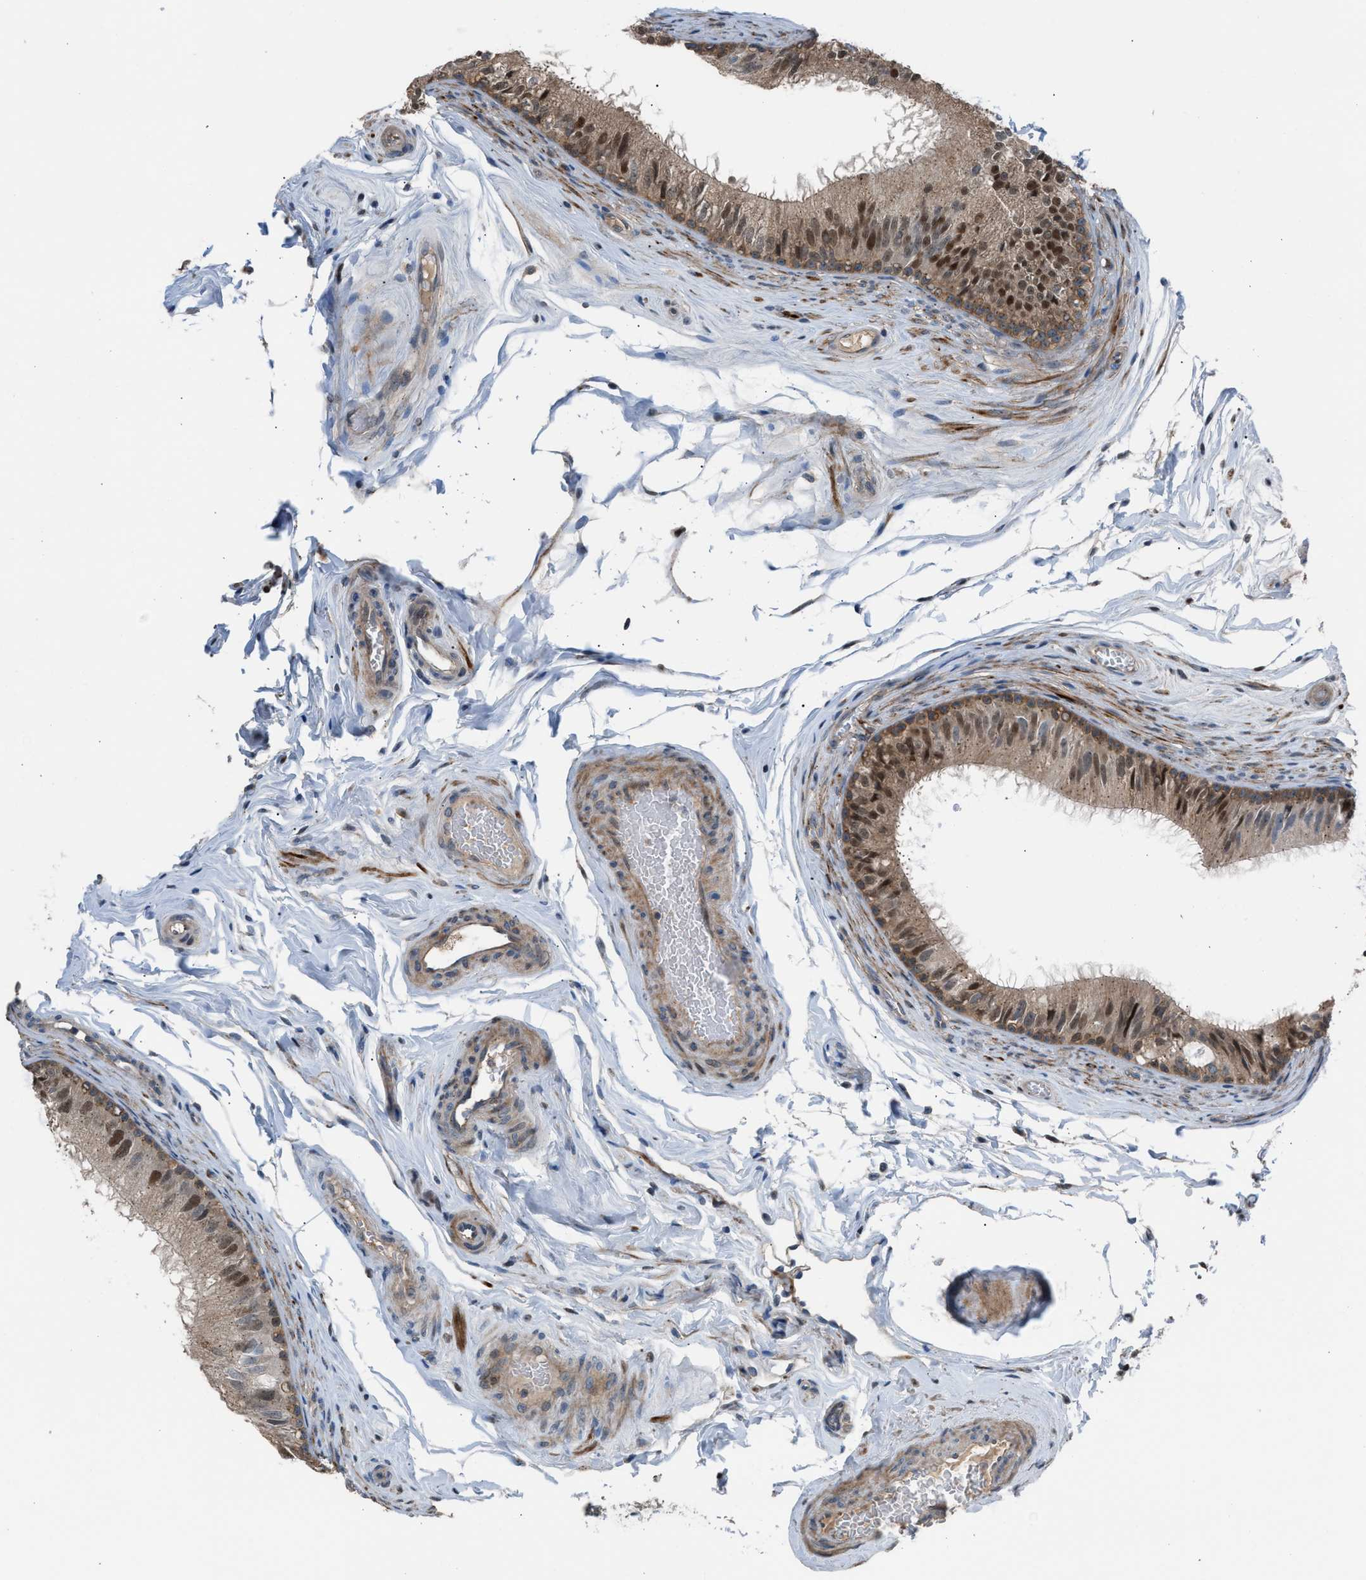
{"staining": {"intensity": "strong", "quantity": "25%-75%", "location": "cytoplasmic/membranous,nuclear"}, "tissue": "epididymis", "cell_type": "Glandular cells", "image_type": "normal", "snomed": [{"axis": "morphology", "description": "Normal tissue, NOS"}, {"axis": "topography", "description": "Testis"}, {"axis": "topography", "description": "Epididymis"}], "caption": "A brown stain labels strong cytoplasmic/membranous,nuclear expression of a protein in glandular cells of unremarkable epididymis.", "gene": "CRTC1", "patient": {"sex": "male", "age": 36}}